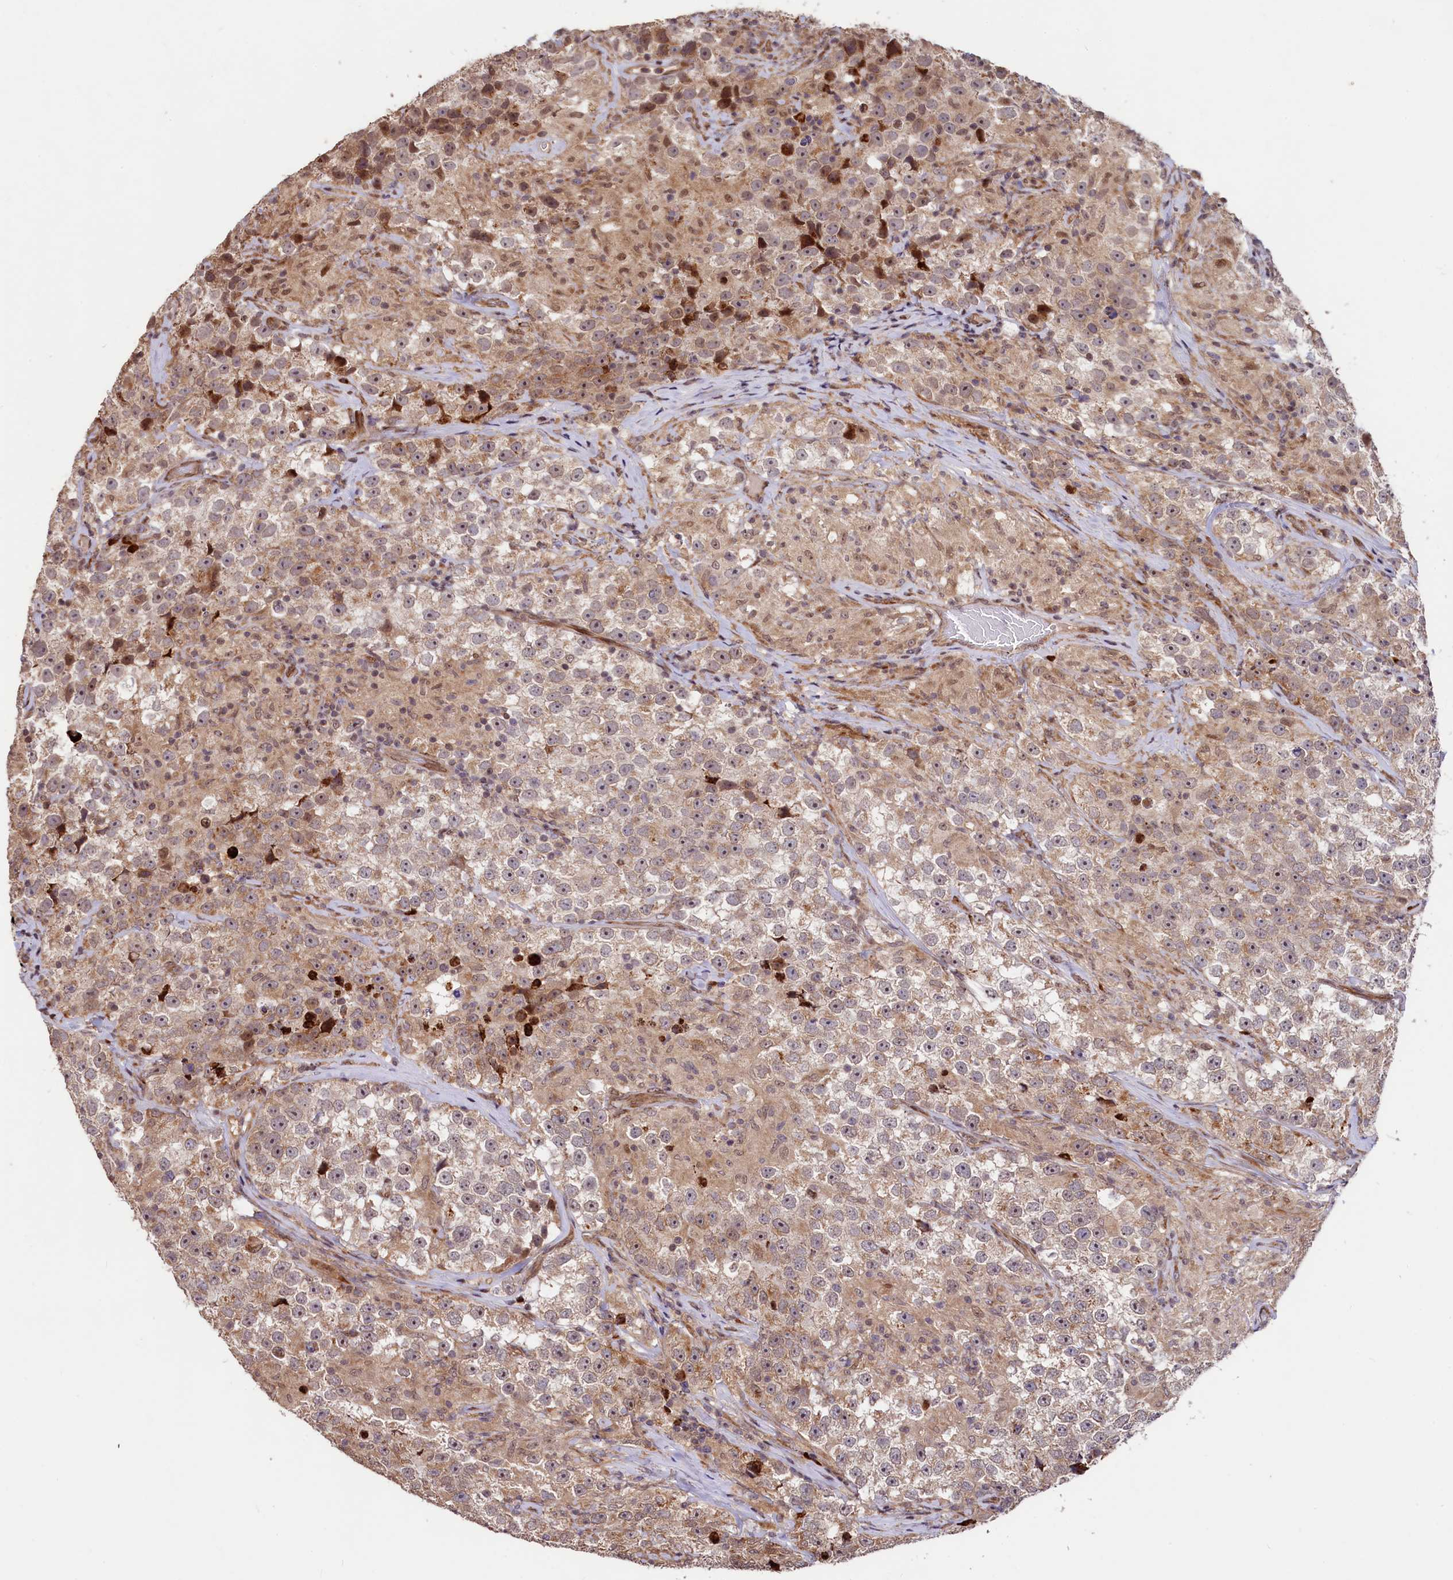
{"staining": {"intensity": "moderate", "quantity": ">75%", "location": "cytoplasmic/membranous,nuclear"}, "tissue": "testis cancer", "cell_type": "Tumor cells", "image_type": "cancer", "snomed": [{"axis": "morphology", "description": "Seminoma, NOS"}, {"axis": "topography", "description": "Testis"}], "caption": "Immunohistochemical staining of testis cancer demonstrates medium levels of moderate cytoplasmic/membranous and nuclear protein staining in about >75% of tumor cells.", "gene": "C5orf15", "patient": {"sex": "male", "age": 46}}